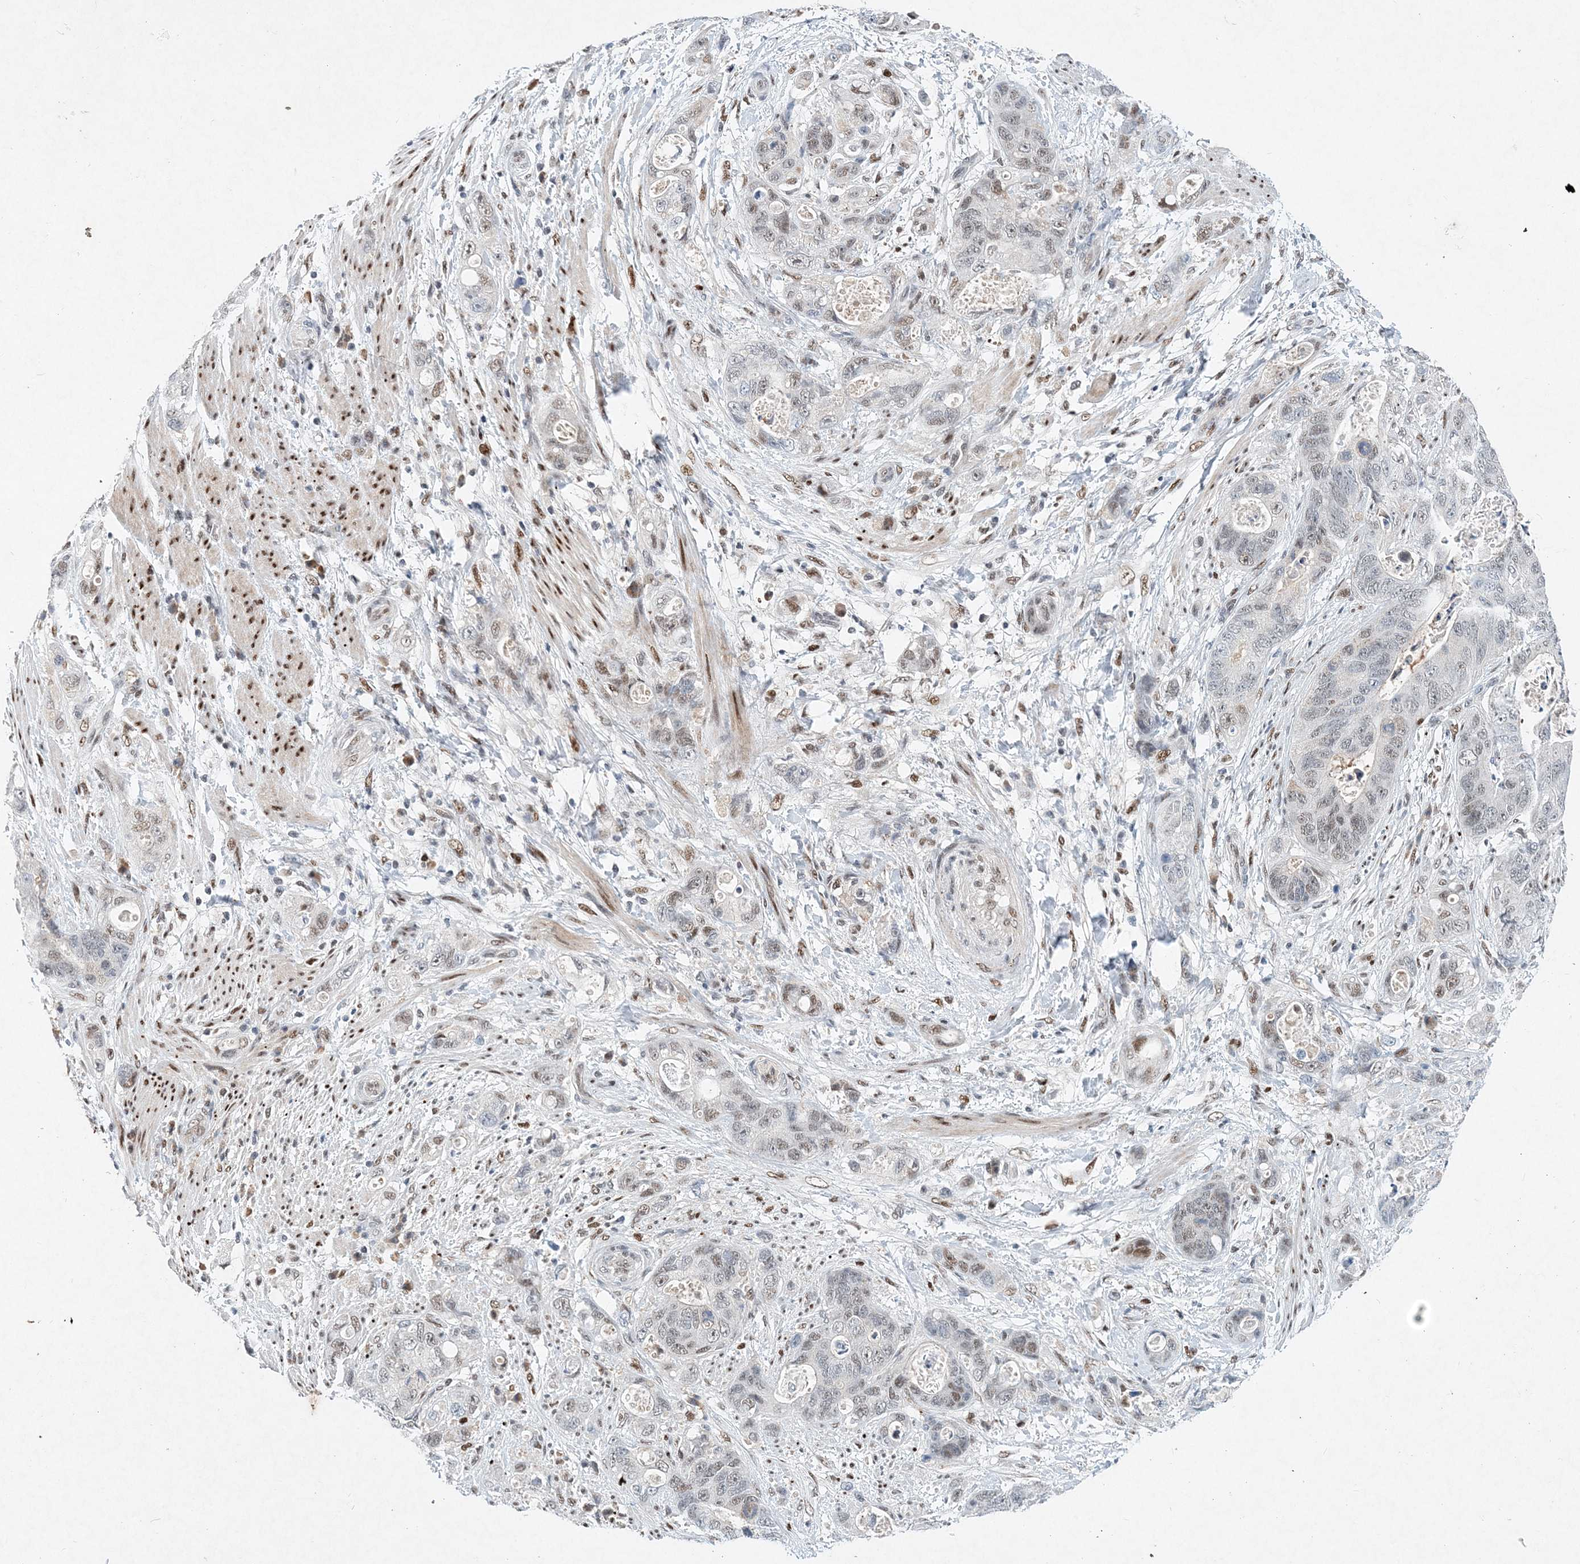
{"staining": {"intensity": "weak", "quantity": "<25%", "location": "nuclear"}, "tissue": "stomach cancer", "cell_type": "Tumor cells", "image_type": "cancer", "snomed": [{"axis": "morphology", "description": "Adenocarcinoma, NOS"}, {"axis": "topography", "description": "Stomach"}], "caption": "Stomach cancer (adenocarcinoma) was stained to show a protein in brown. There is no significant expression in tumor cells.", "gene": "KPNA4", "patient": {"sex": "female", "age": 89}}